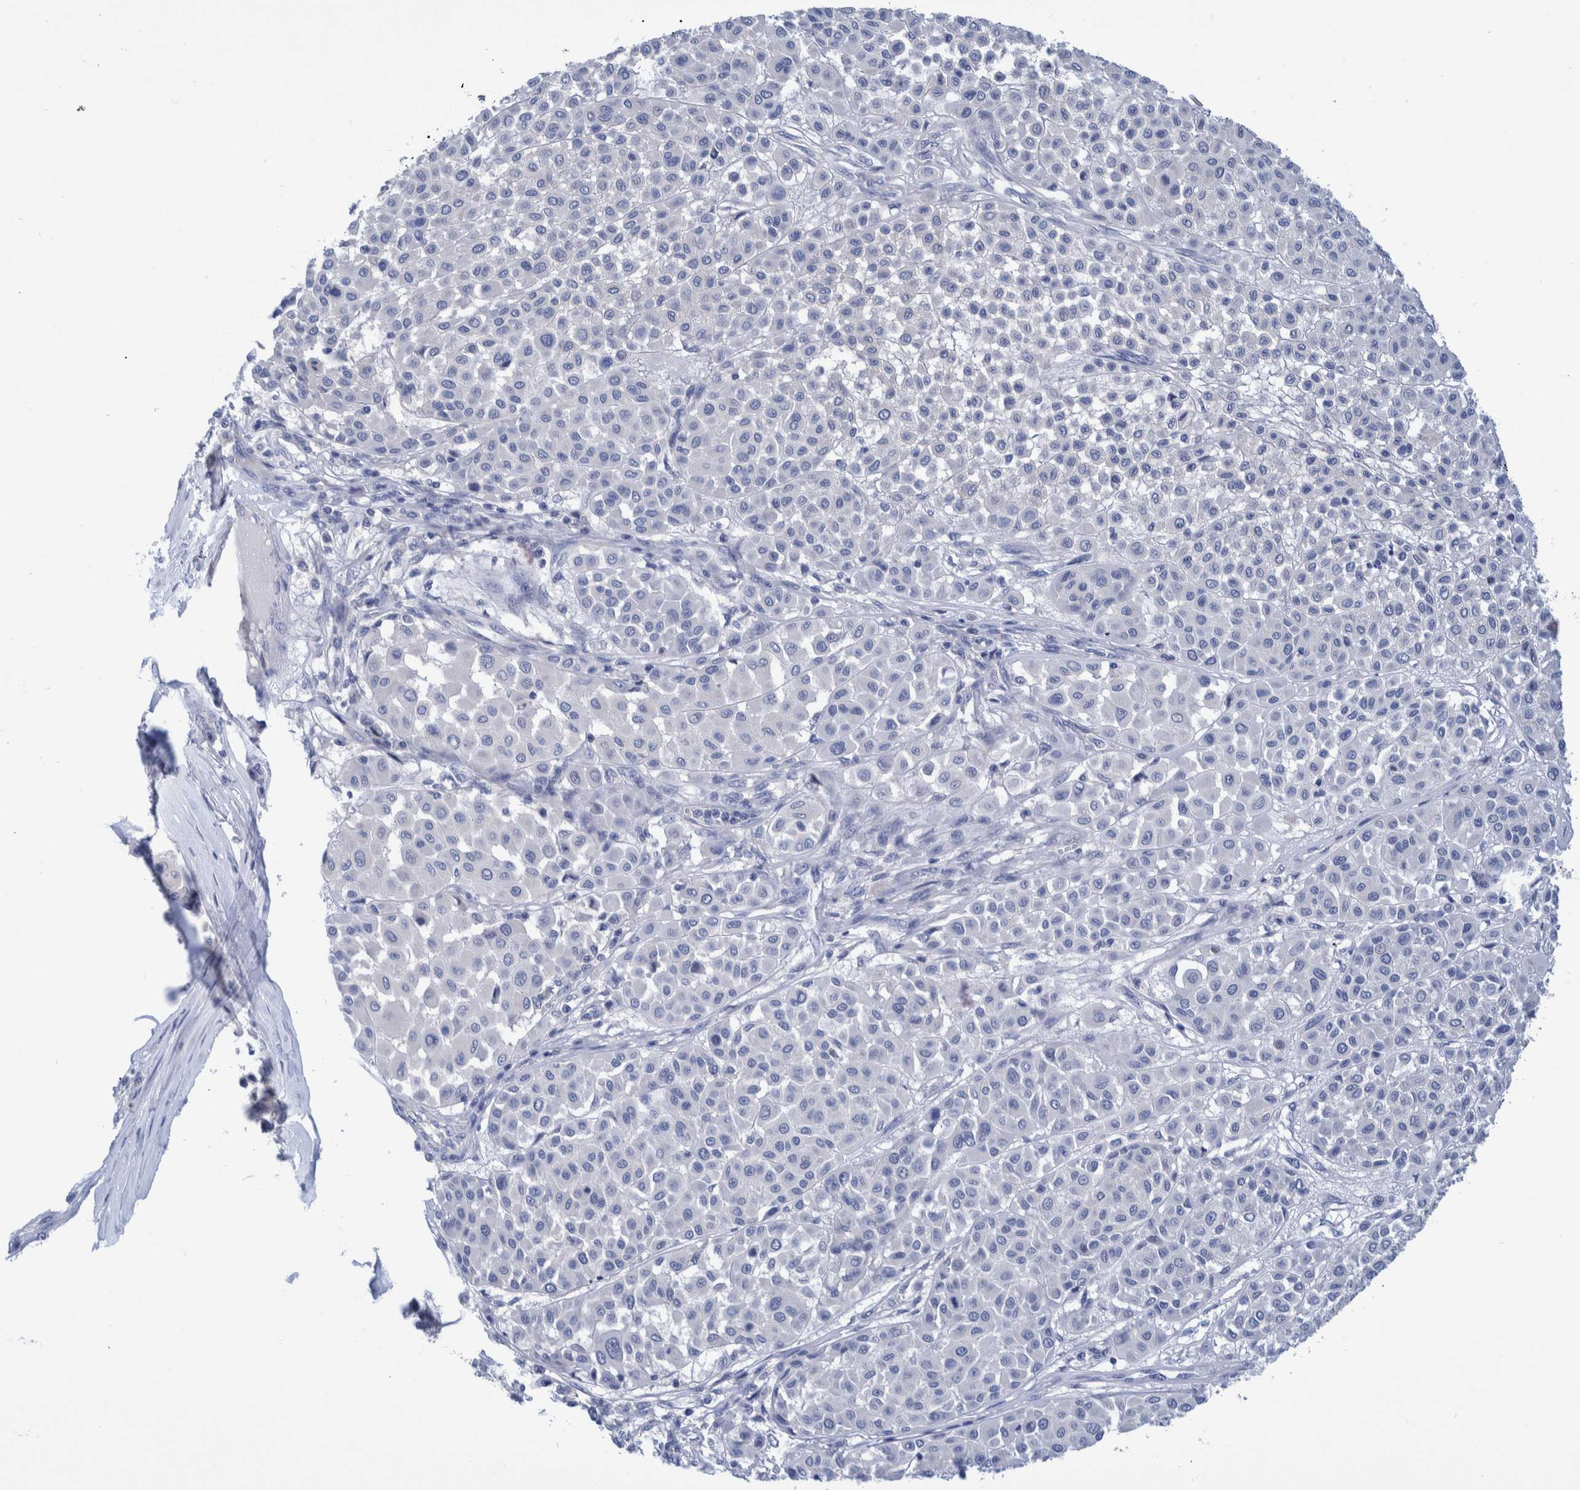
{"staining": {"intensity": "negative", "quantity": "none", "location": "none"}, "tissue": "melanoma", "cell_type": "Tumor cells", "image_type": "cancer", "snomed": [{"axis": "morphology", "description": "Malignant melanoma, Metastatic site"}, {"axis": "topography", "description": "Soft tissue"}], "caption": "A high-resolution photomicrograph shows immunohistochemistry staining of malignant melanoma (metastatic site), which reveals no significant expression in tumor cells.", "gene": "MKS1", "patient": {"sex": "male", "age": 41}}